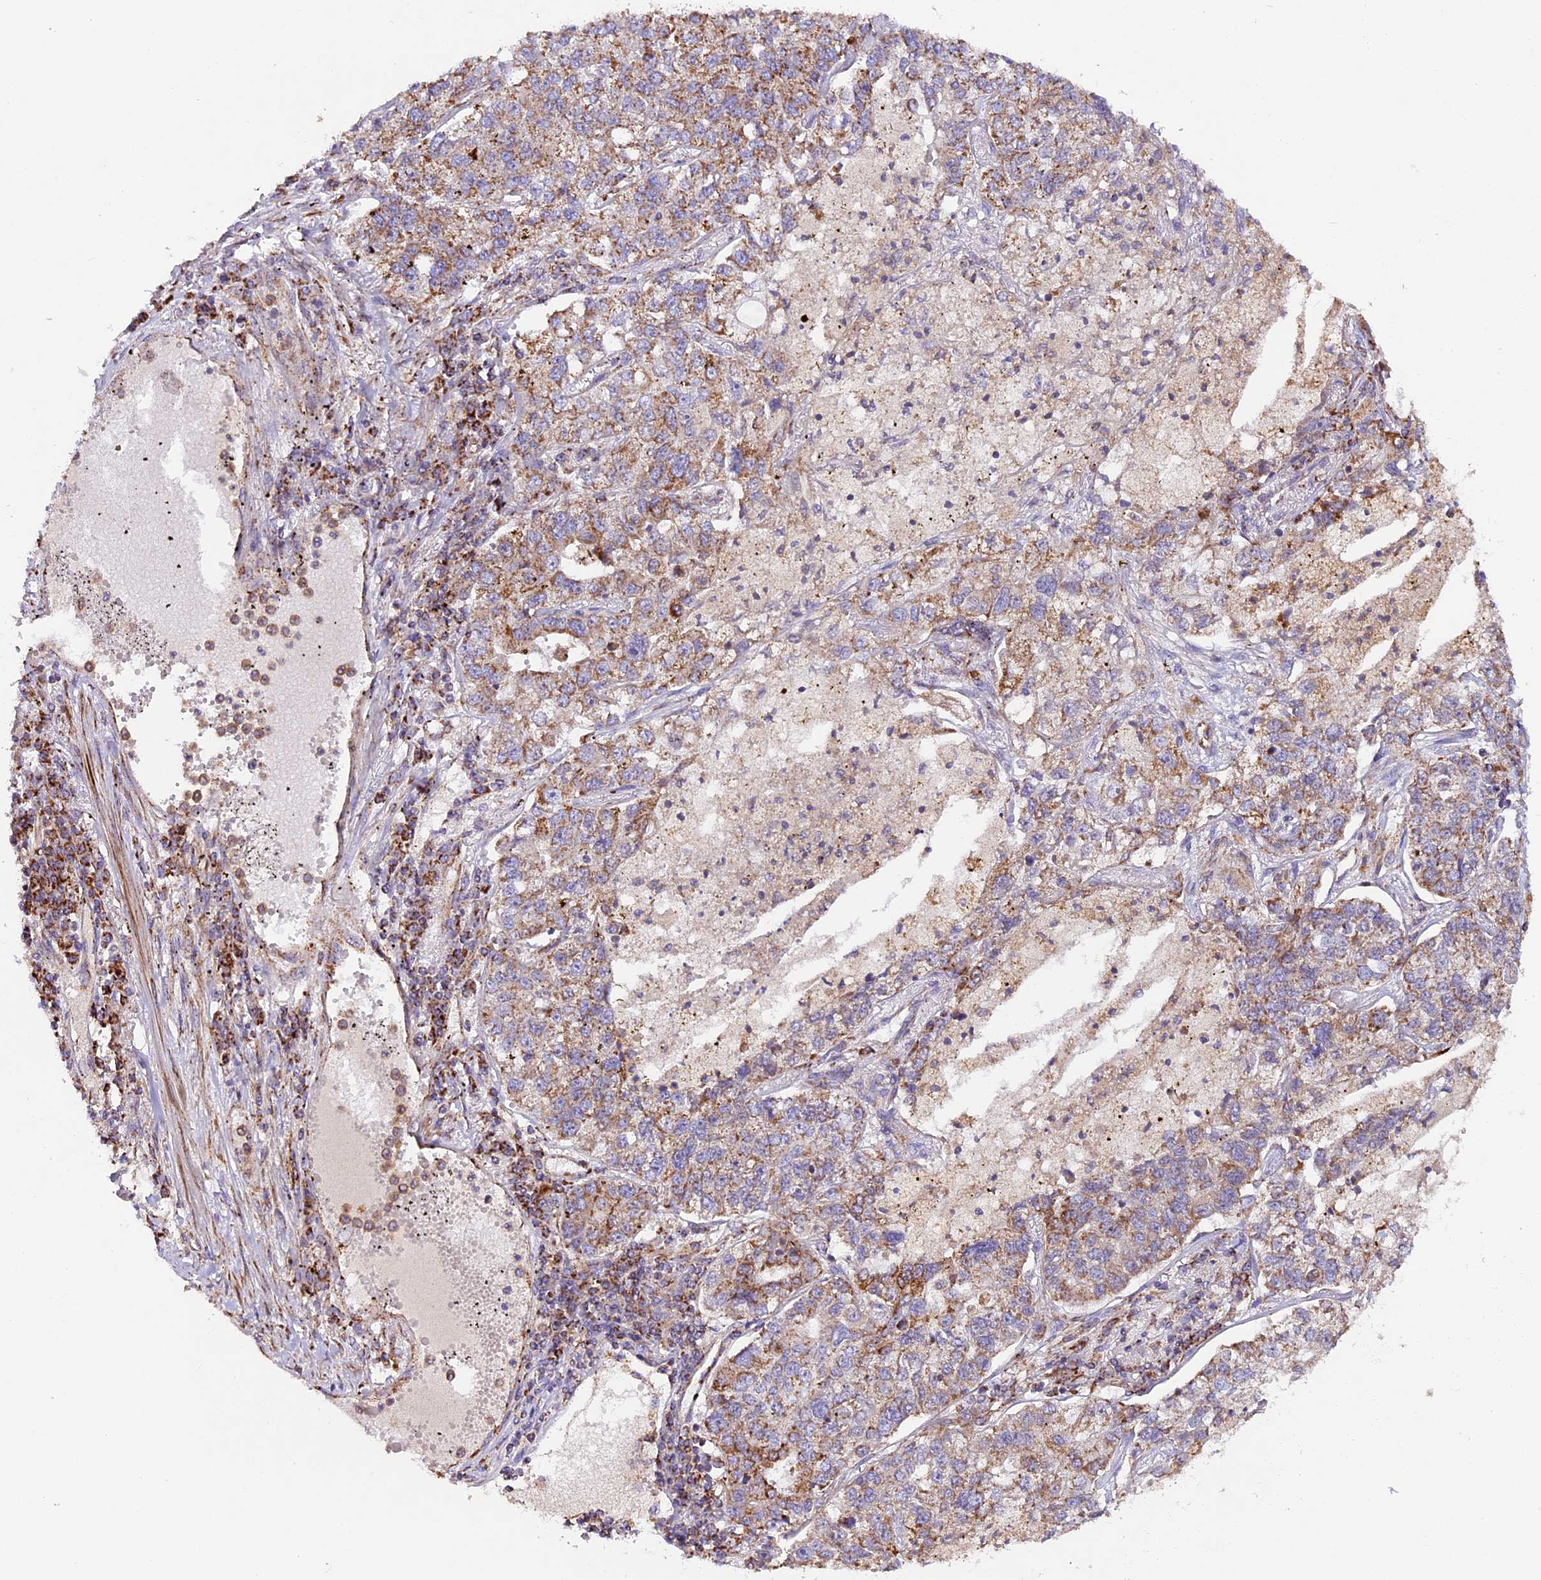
{"staining": {"intensity": "moderate", "quantity": ">75%", "location": "cytoplasmic/membranous"}, "tissue": "lung cancer", "cell_type": "Tumor cells", "image_type": "cancer", "snomed": [{"axis": "morphology", "description": "Adenocarcinoma, NOS"}, {"axis": "topography", "description": "Lung"}], "caption": "Protein analysis of lung cancer (adenocarcinoma) tissue displays moderate cytoplasmic/membranous positivity in about >75% of tumor cells.", "gene": "NDUFA8", "patient": {"sex": "male", "age": 49}}